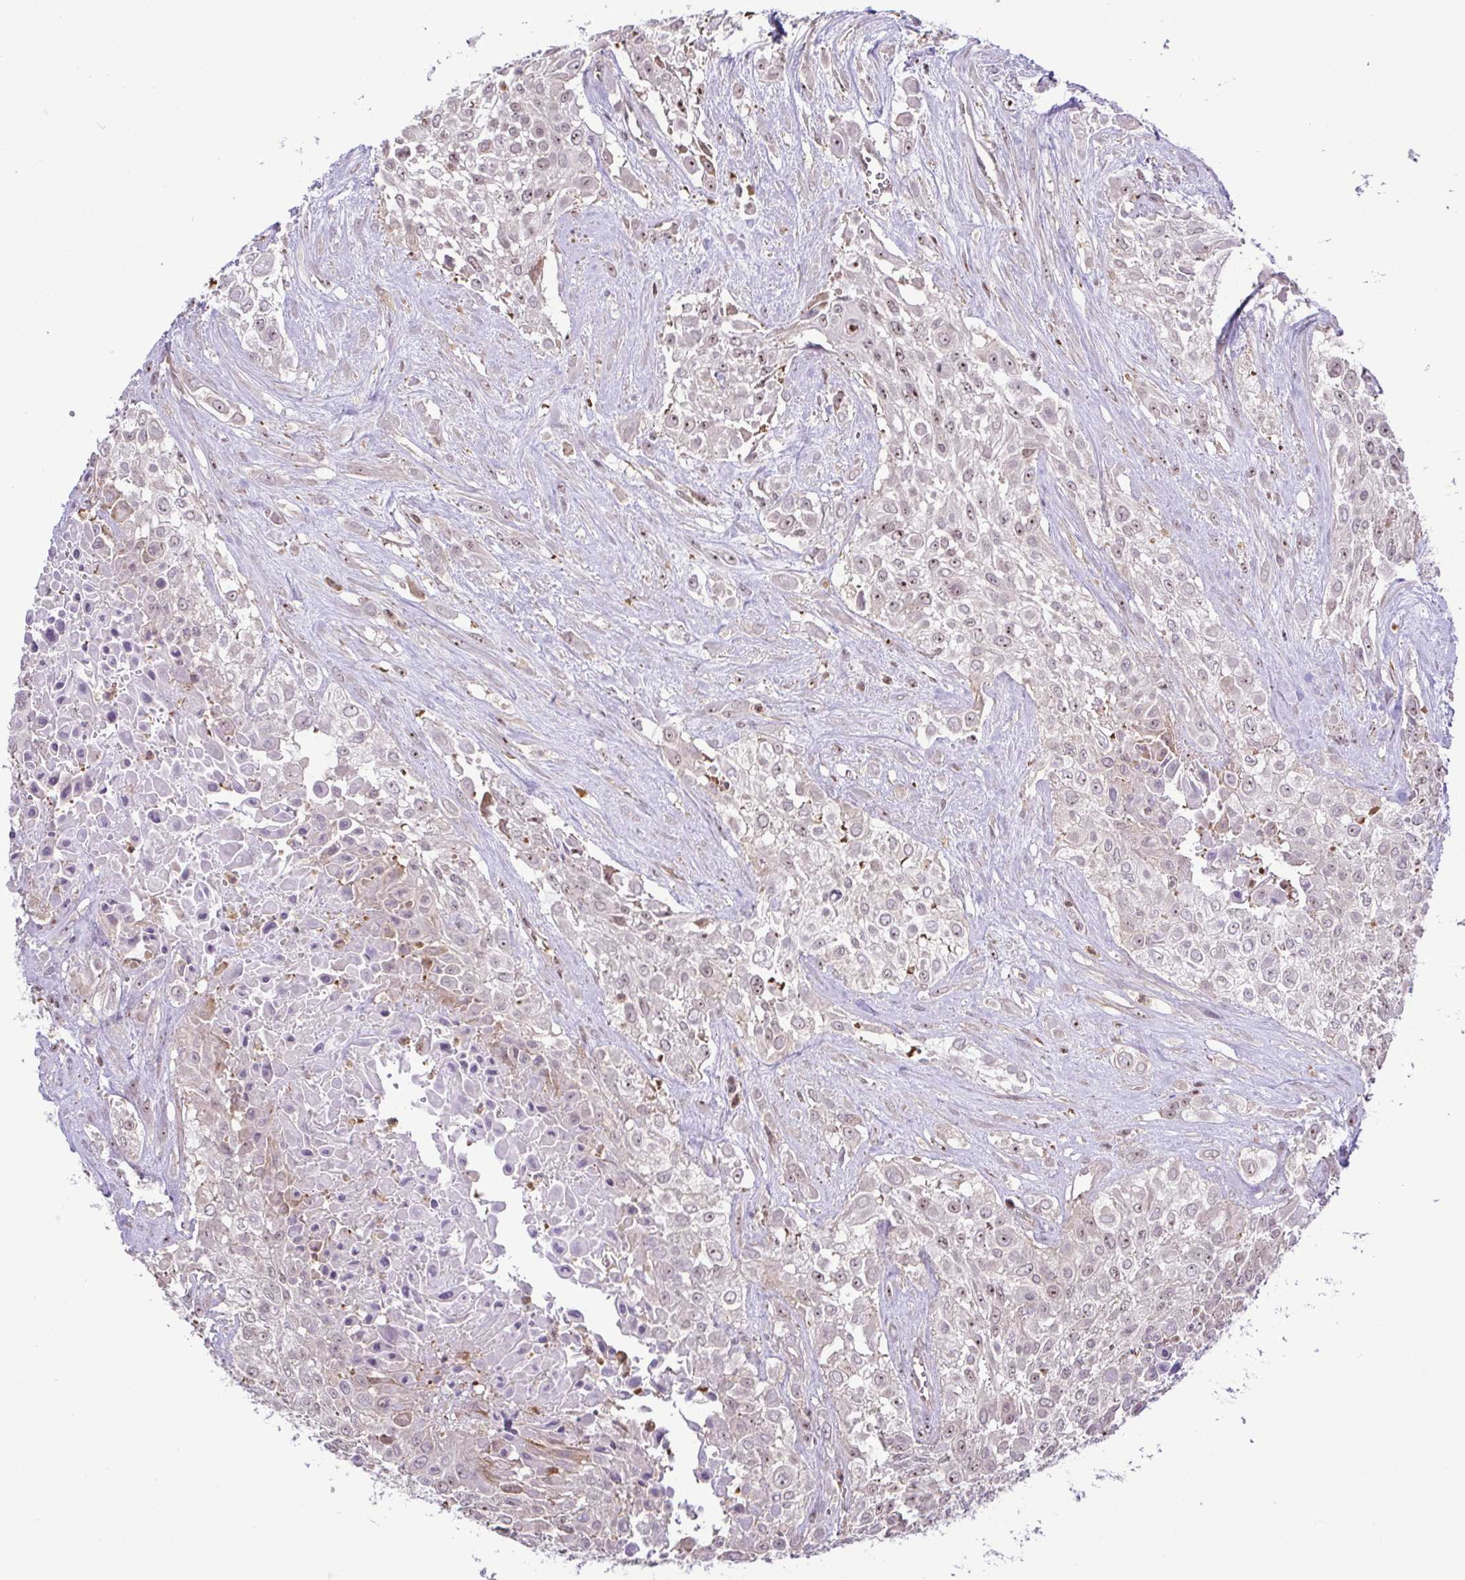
{"staining": {"intensity": "moderate", "quantity": "<25%", "location": "nuclear"}, "tissue": "urothelial cancer", "cell_type": "Tumor cells", "image_type": "cancer", "snomed": [{"axis": "morphology", "description": "Urothelial carcinoma, High grade"}, {"axis": "topography", "description": "Urinary bladder"}], "caption": "Brown immunohistochemical staining in human urothelial cancer exhibits moderate nuclear expression in about <25% of tumor cells. Nuclei are stained in blue.", "gene": "RSL24D1", "patient": {"sex": "male", "age": 57}}